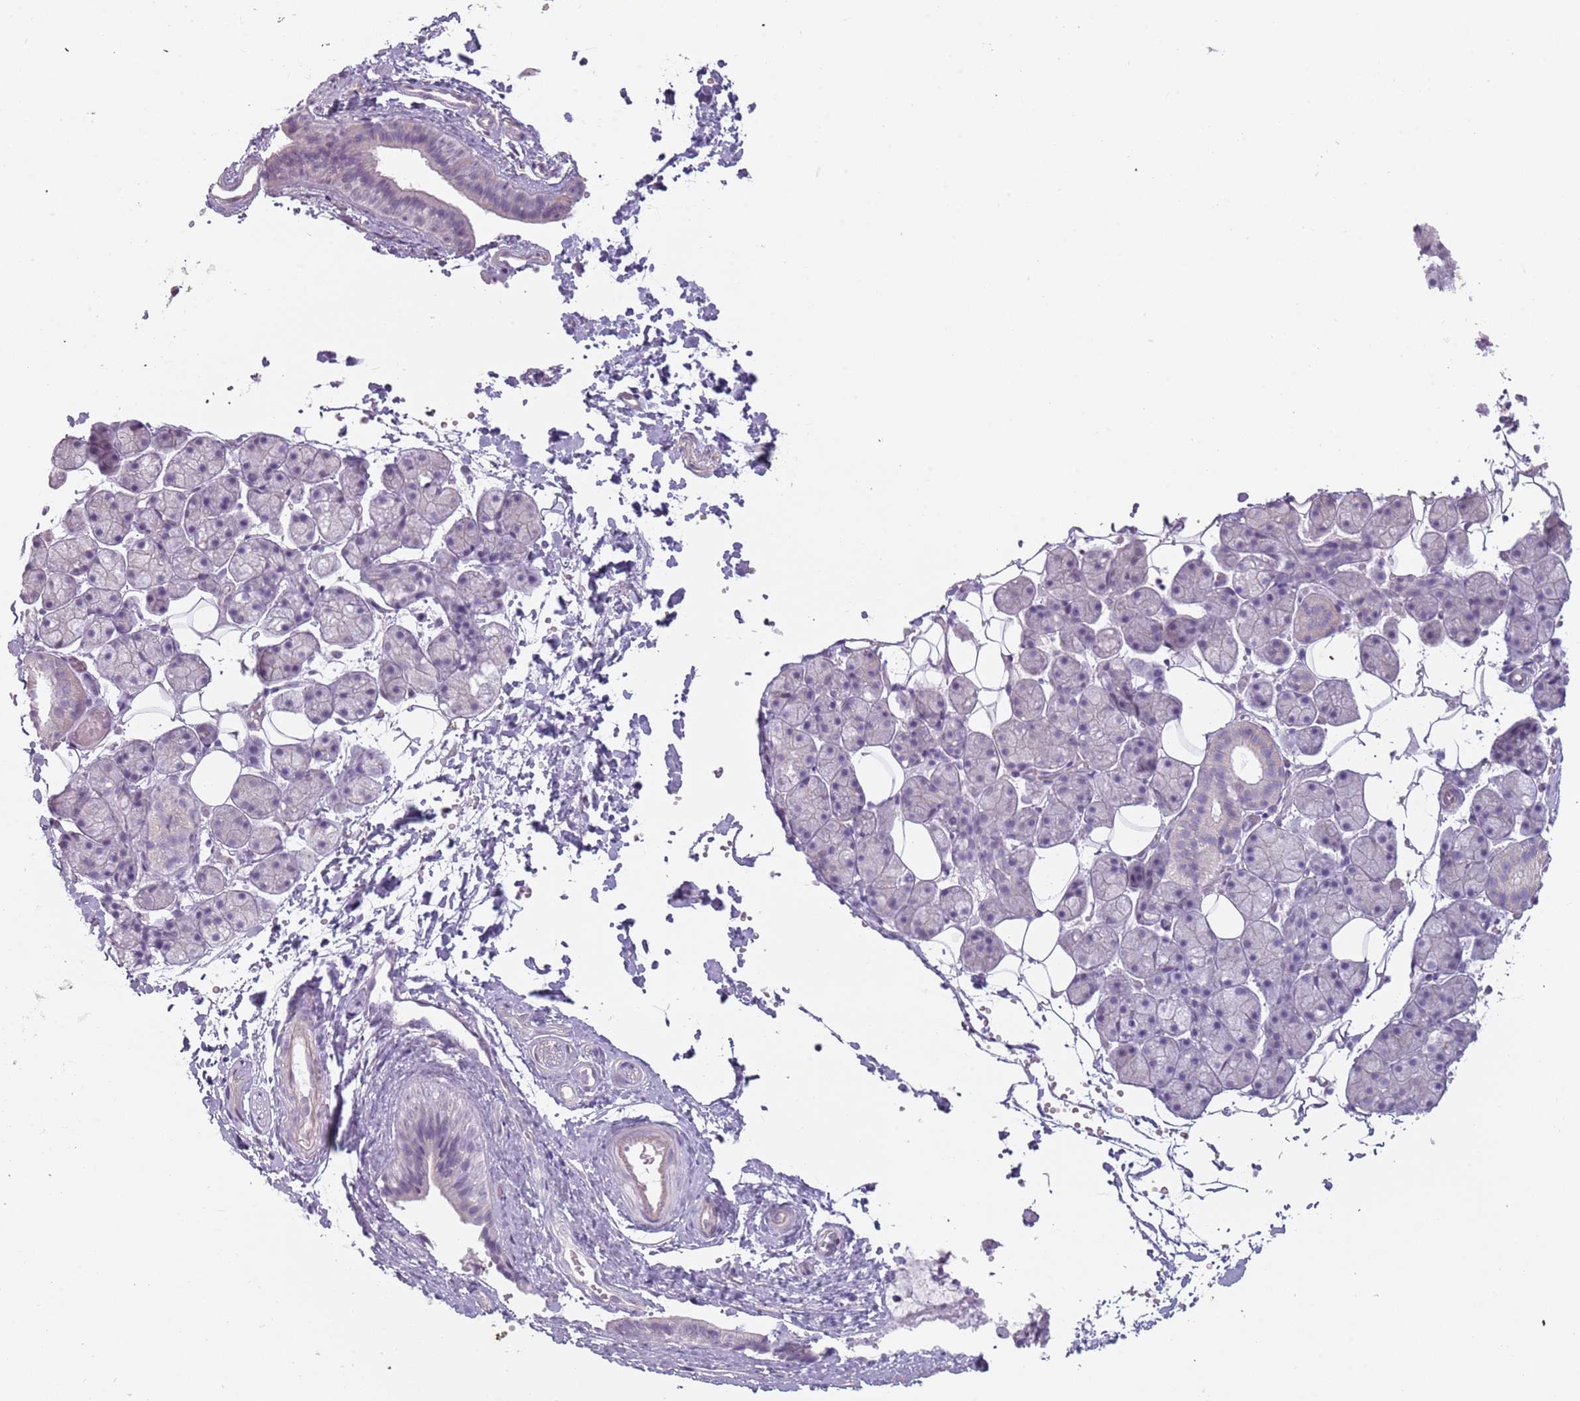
{"staining": {"intensity": "negative", "quantity": "none", "location": "none"}, "tissue": "salivary gland", "cell_type": "Glandular cells", "image_type": "normal", "snomed": [{"axis": "morphology", "description": "Normal tissue, NOS"}, {"axis": "topography", "description": "Salivary gland"}], "caption": "Immunohistochemistry (IHC) histopathology image of unremarkable salivary gland: salivary gland stained with DAB (3,3'-diaminobenzidine) demonstrates no significant protein positivity in glandular cells. (DAB immunohistochemistry (IHC), high magnification).", "gene": "RFX2", "patient": {"sex": "female", "age": 33}}